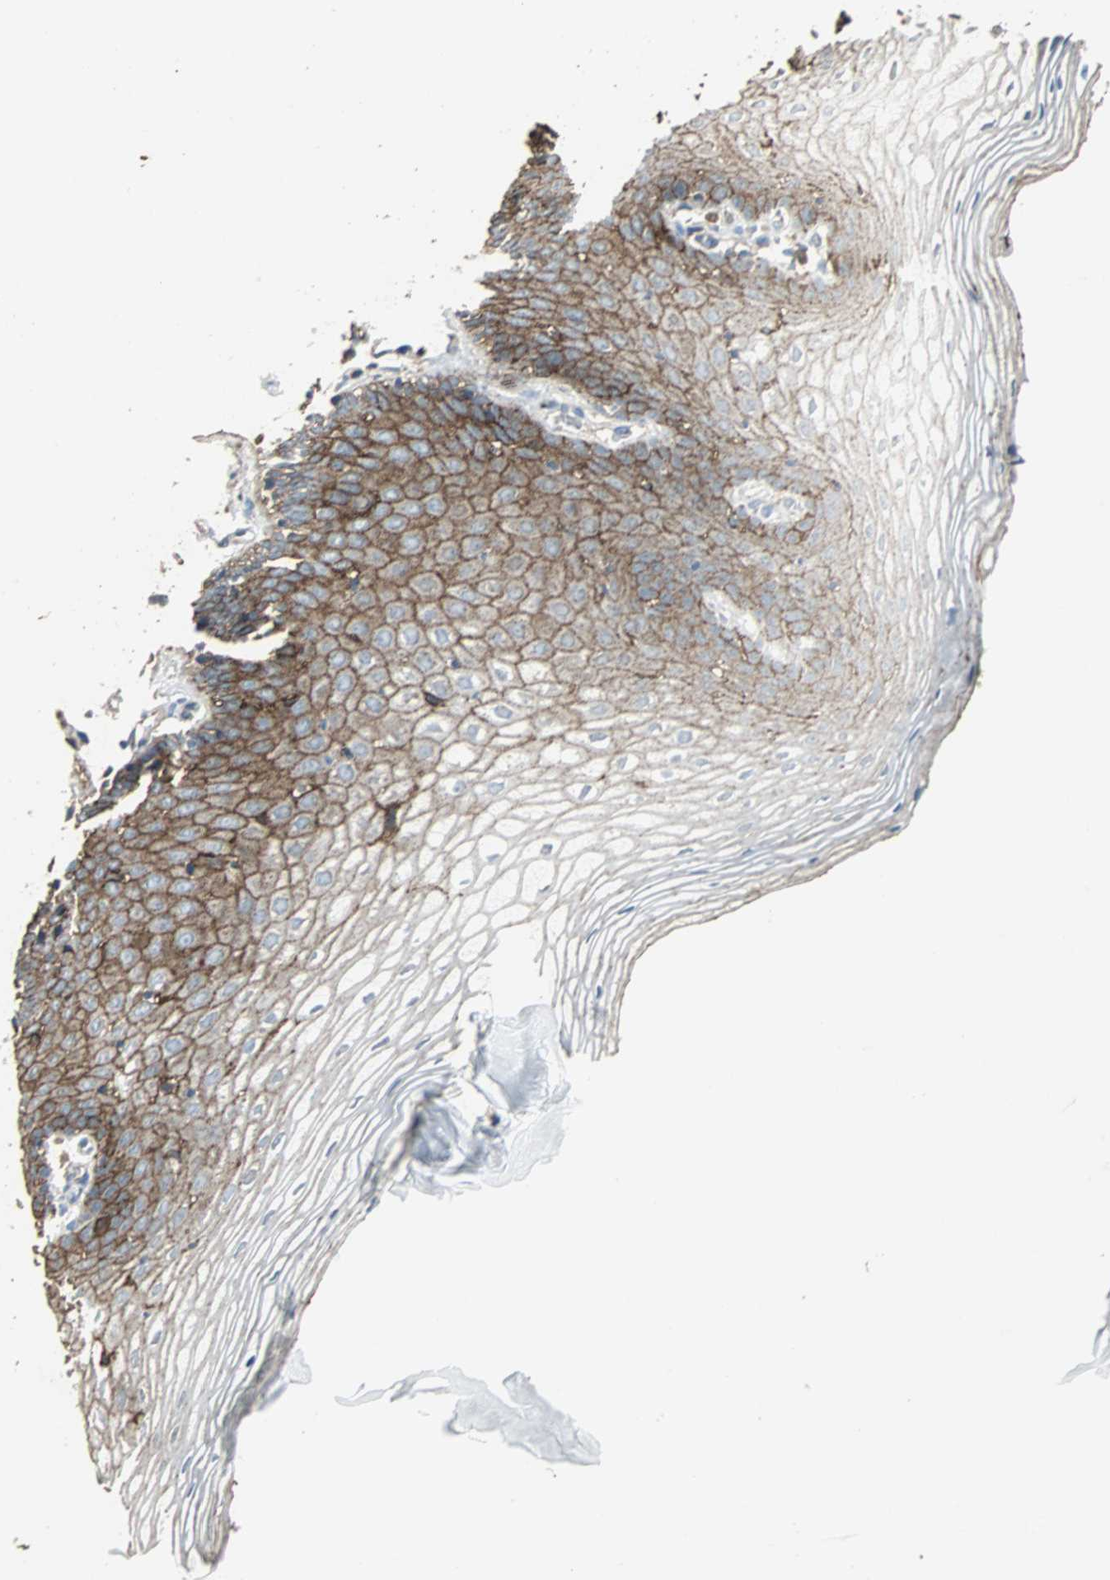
{"staining": {"intensity": "moderate", "quantity": ">75%", "location": "cytoplasmic/membranous"}, "tissue": "vagina", "cell_type": "Squamous epithelial cells", "image_type": "normal", "snomed": [{"axis": "morphology", "description": "Normal tissue, NOS"}, {"axis": "topography", "description": "Vagina"}], "caption": "The micrograph shows immunohistochemical staining of benign vagina. There is moderate cytoplasmic/membranous expression is present in about >75% of squamous epithelial cells.", "gene": "F11R", "patient": {"sex": "female", "age": 55}}